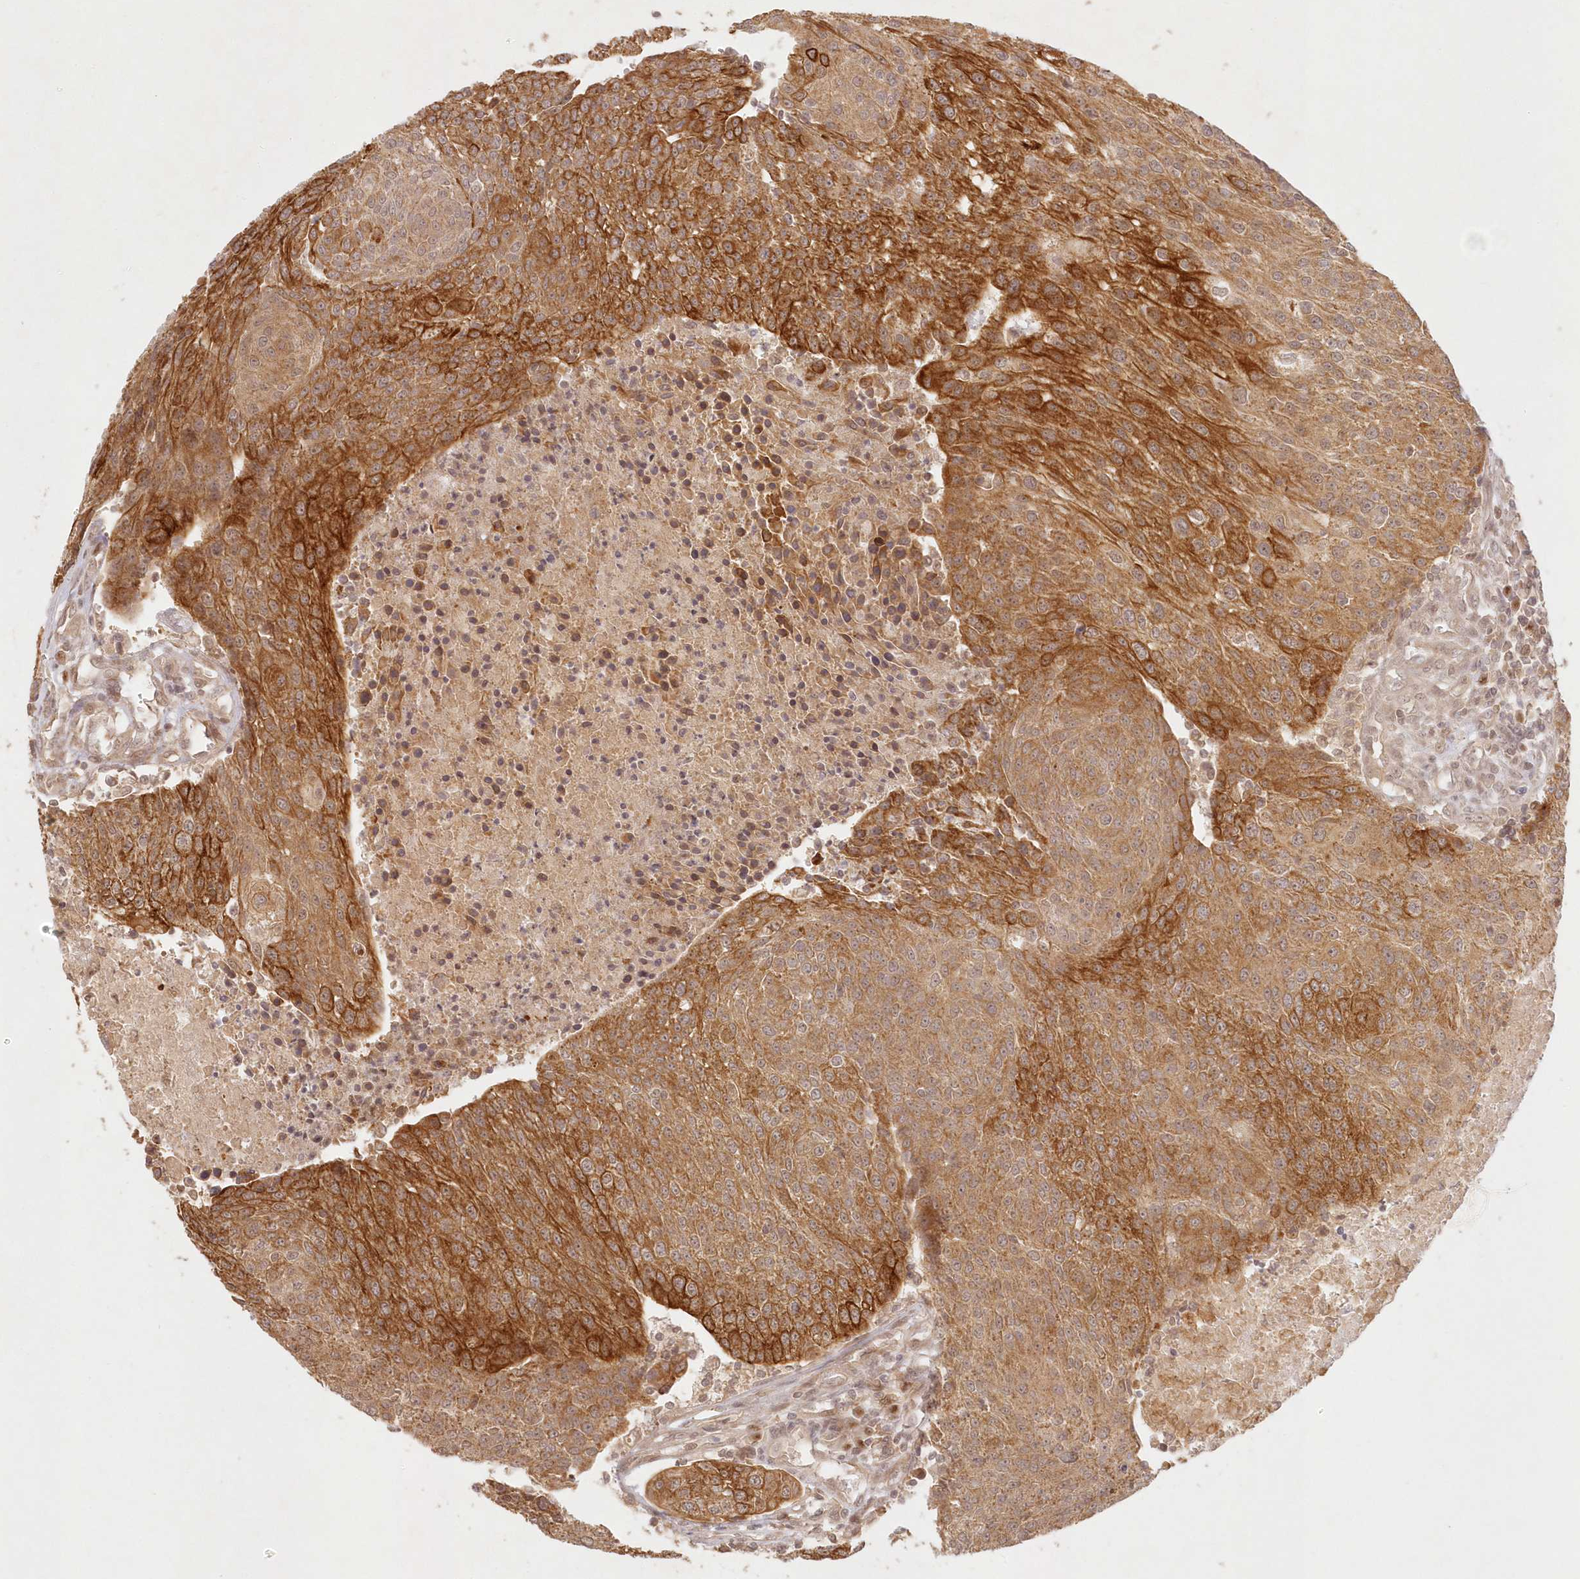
{"staining": {"intensity": "strong", "quantity": ">75%", "location": "cytoplasmic/membranous"}, "tissue": "urothelial cancer", "cell_type": "Tumor cells", "image_type": "cancer", "snomed": [{"axis": "morphology", "description": "Urothelial carcinoma, High grade"}, {"axis": "topography", "description": "Urinary bladder"}], "caption": "DAB immunohistochemical staining of human high-grade urothelial carcinoma reveals strong cytoplasmic/membranous protein staining in approximately >75% of tumor cells.", "gene": "KIAA0232", "patient": {"sex": "female", "age": 85}}